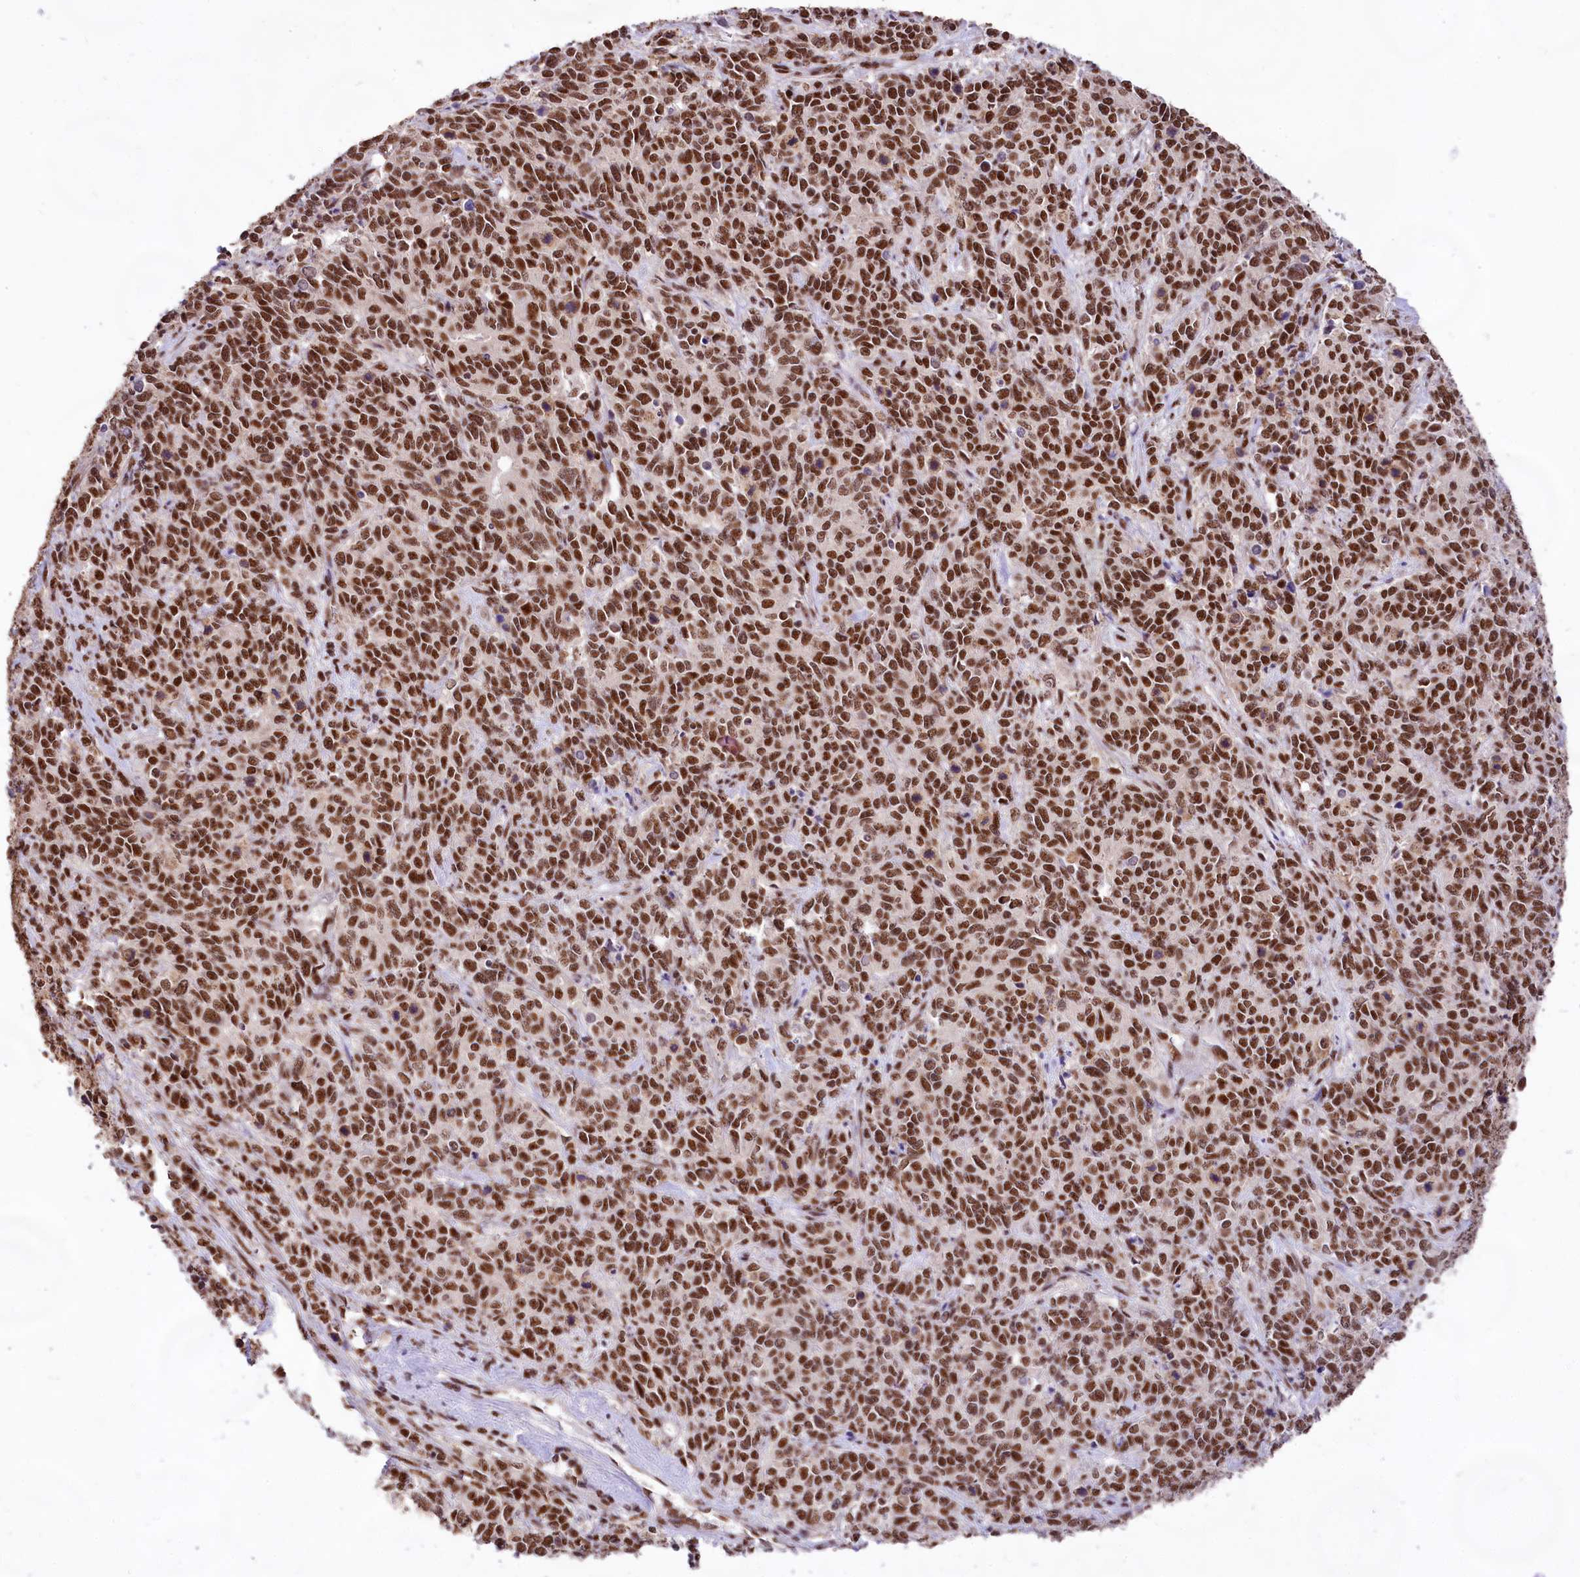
{"staining": {"intensity": "strong", "quantity": ">75%", "location": "nuclear"}, "tissue": "cervical cancer", "cell_type": "Tumor cells", "image_type": "cancer", "snomed": [{"axis": "morphology", "description": "Squamous cell carcinoma, NOS"}, {"axis": "topography", "description": "Cervix"}], "caption": "Cervical cancer stained with a protein marker shows strong staining in tumor cells.", "gene": "HIRA", "patient": {"sex": "female", "age": 60}}